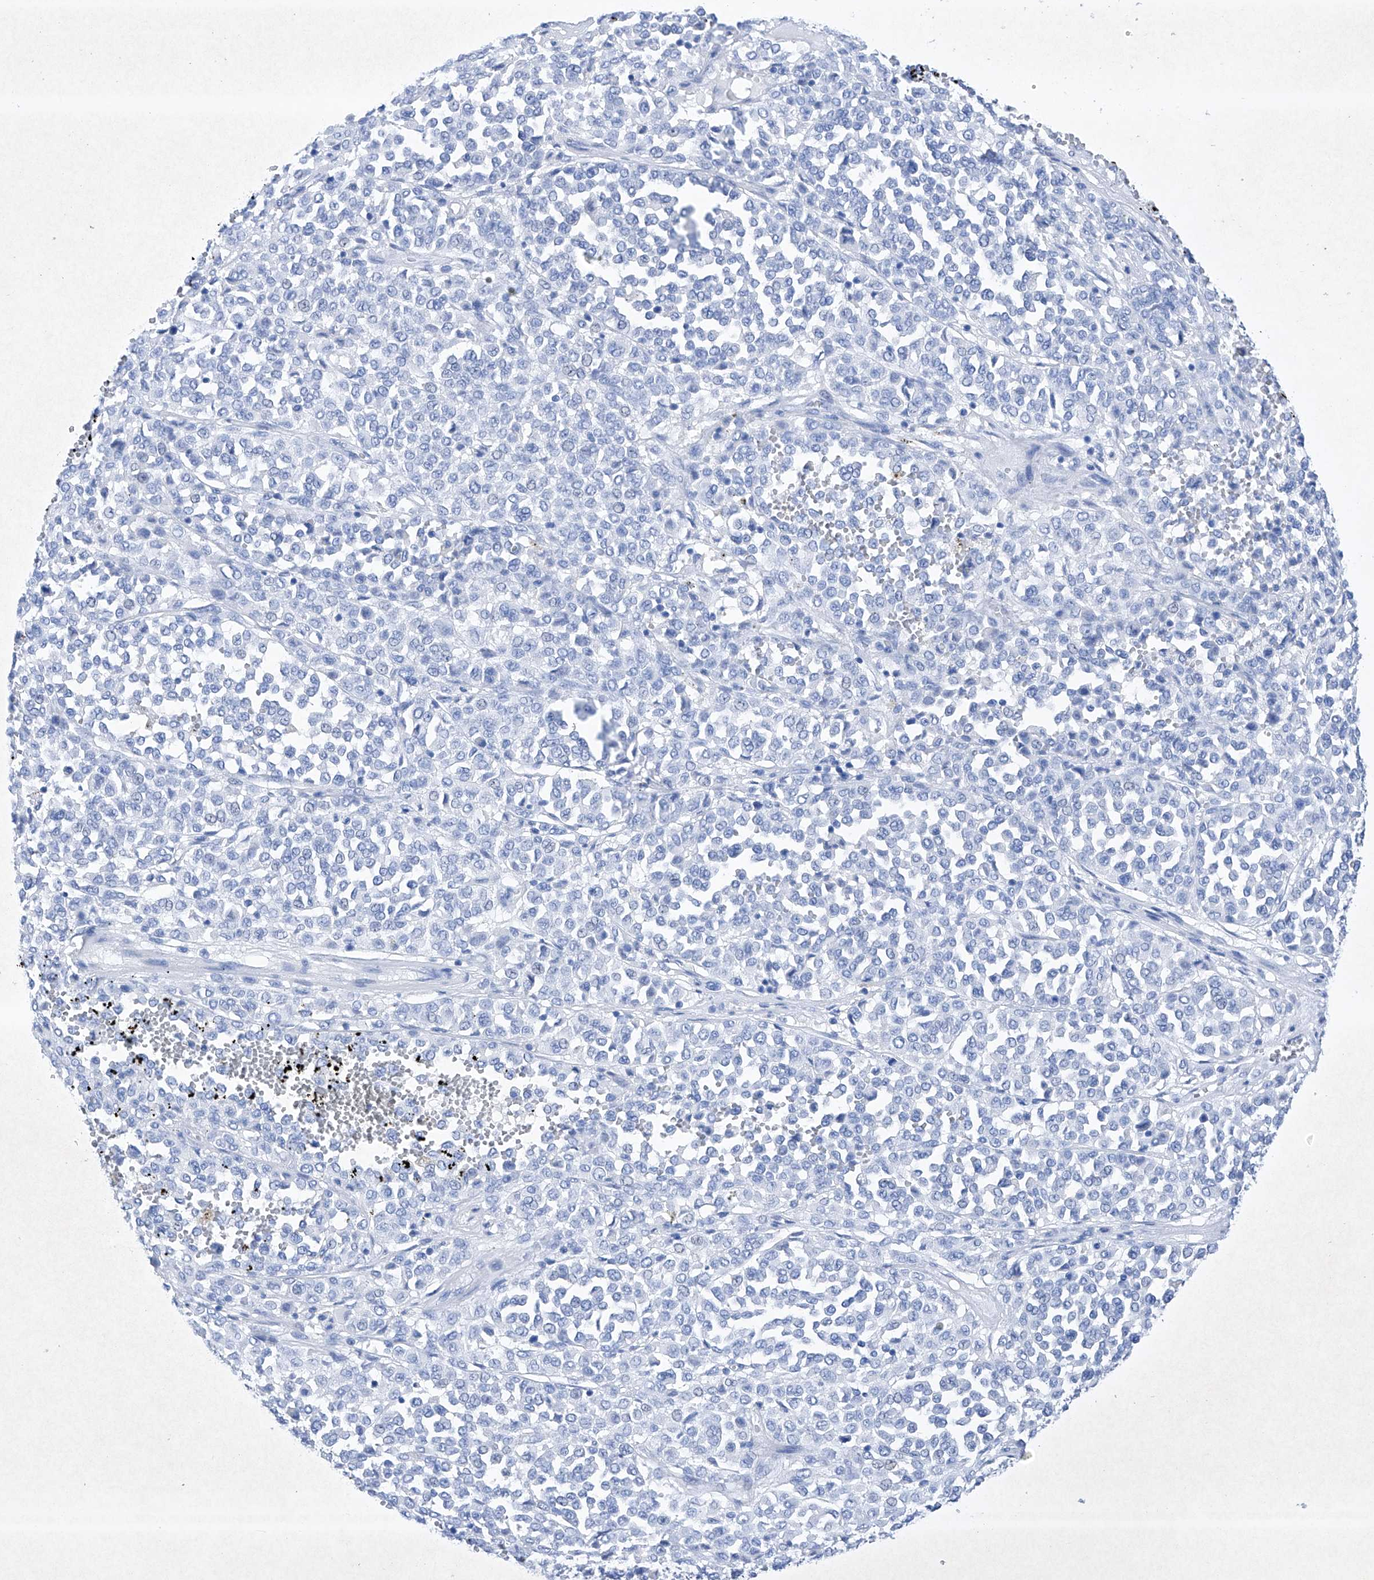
{"staining": {"intensity": "negative", "quantity": "none", "location": "none"}, "tissue": "melanoma", "cell_type": "Tumor cells", "image_type": "cancer", "snomed": [{"axis": "morphology", "description": "Malignant melanoma, Metastatic site"}, {"axis": "topography", "description": "Pancreas"}], "caption": "High power microscopy micrograph of an IHC image of melanoma, revealing no significant positivity in tumor cells. Brightfield microscopy of immunohistochemistry (IHC) stained with DAB (brown) and hematoxylin (blue), captured at high magnification.", "gene": "BARX2", "patient": {"sex": "female", "age": 30}}